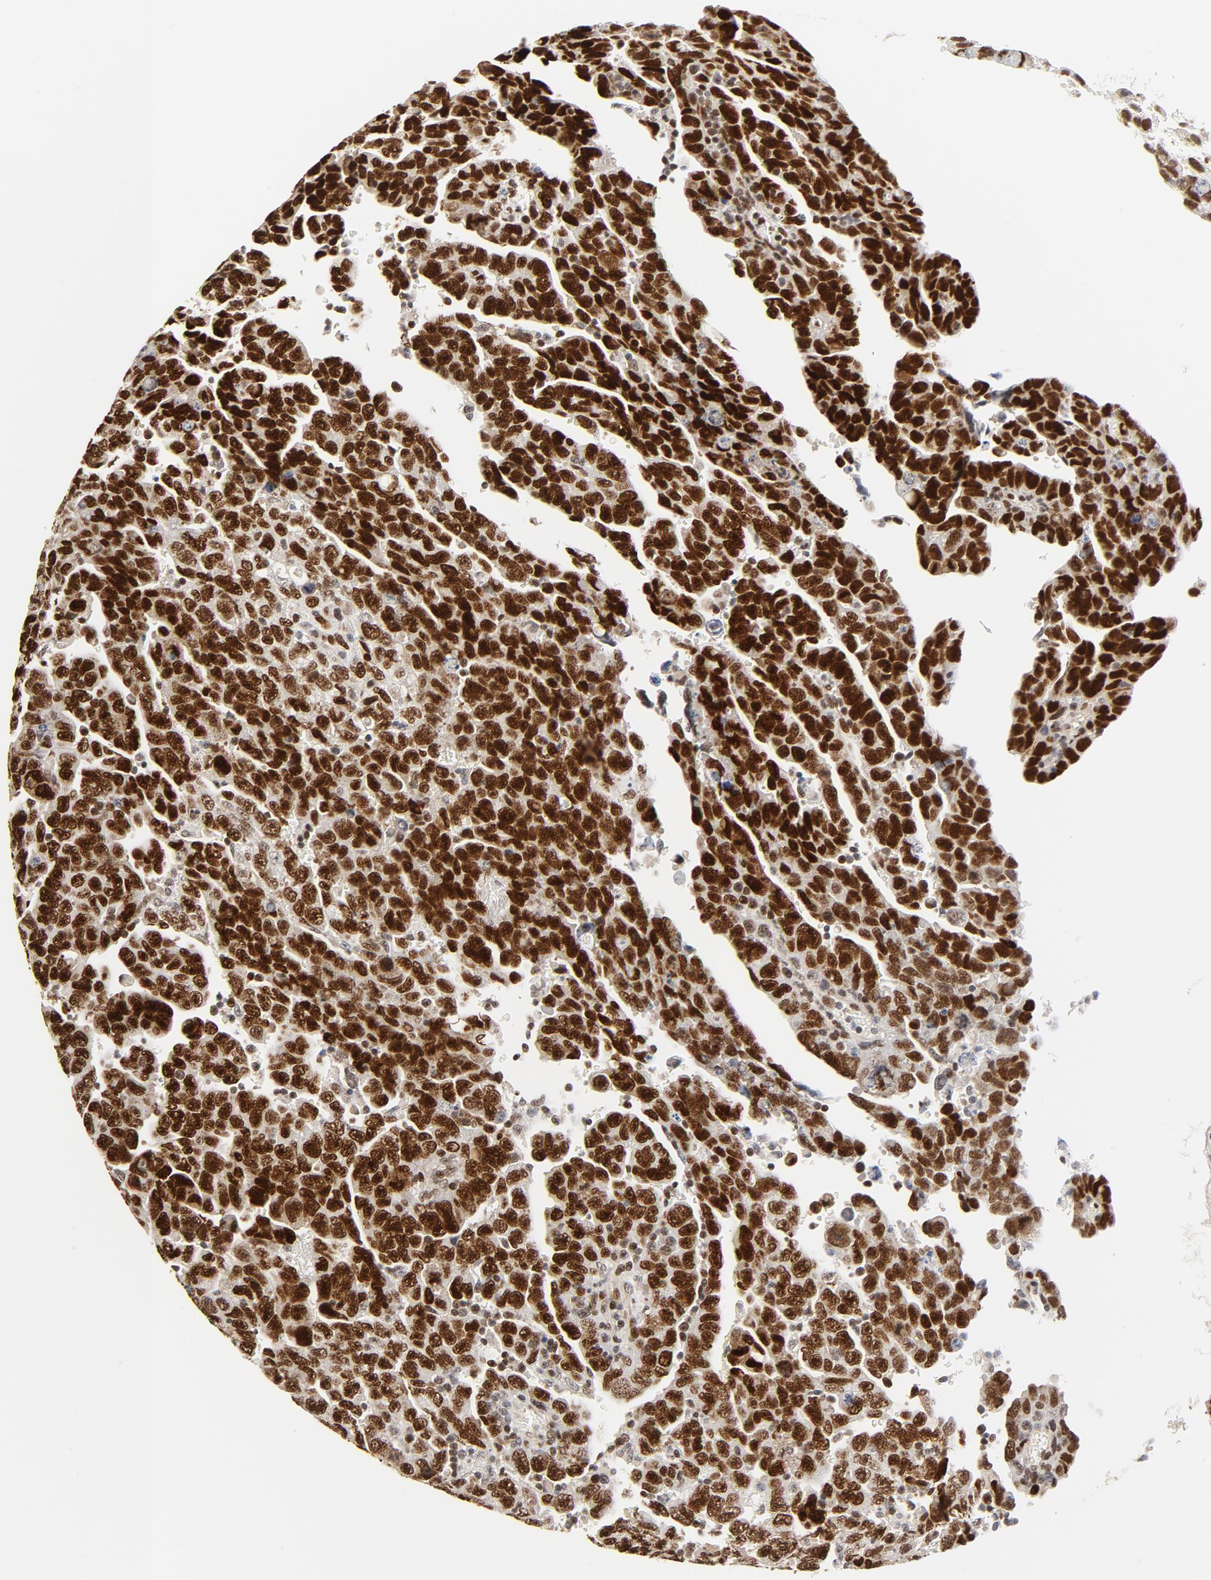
{"staining": {"intensity": "strong", "quantity": ">75%", "location": "nuclear"}, "tissue": "testis cancer", "cell_type": "Tumor cells", "image_type": "cancer", "snomed": [{"axis": "morphology", "description": "Carcinoma, Embryonal, NOS"}, {"axis": "topography", "description": "Testis"}], "caption": "Human testis cancer stained with a brown dye shows strong nuclear positive expression in approximately >75% of tumor cells.", "gene": "GTF2I", "patient": {"sex": "male", "age": 28}}